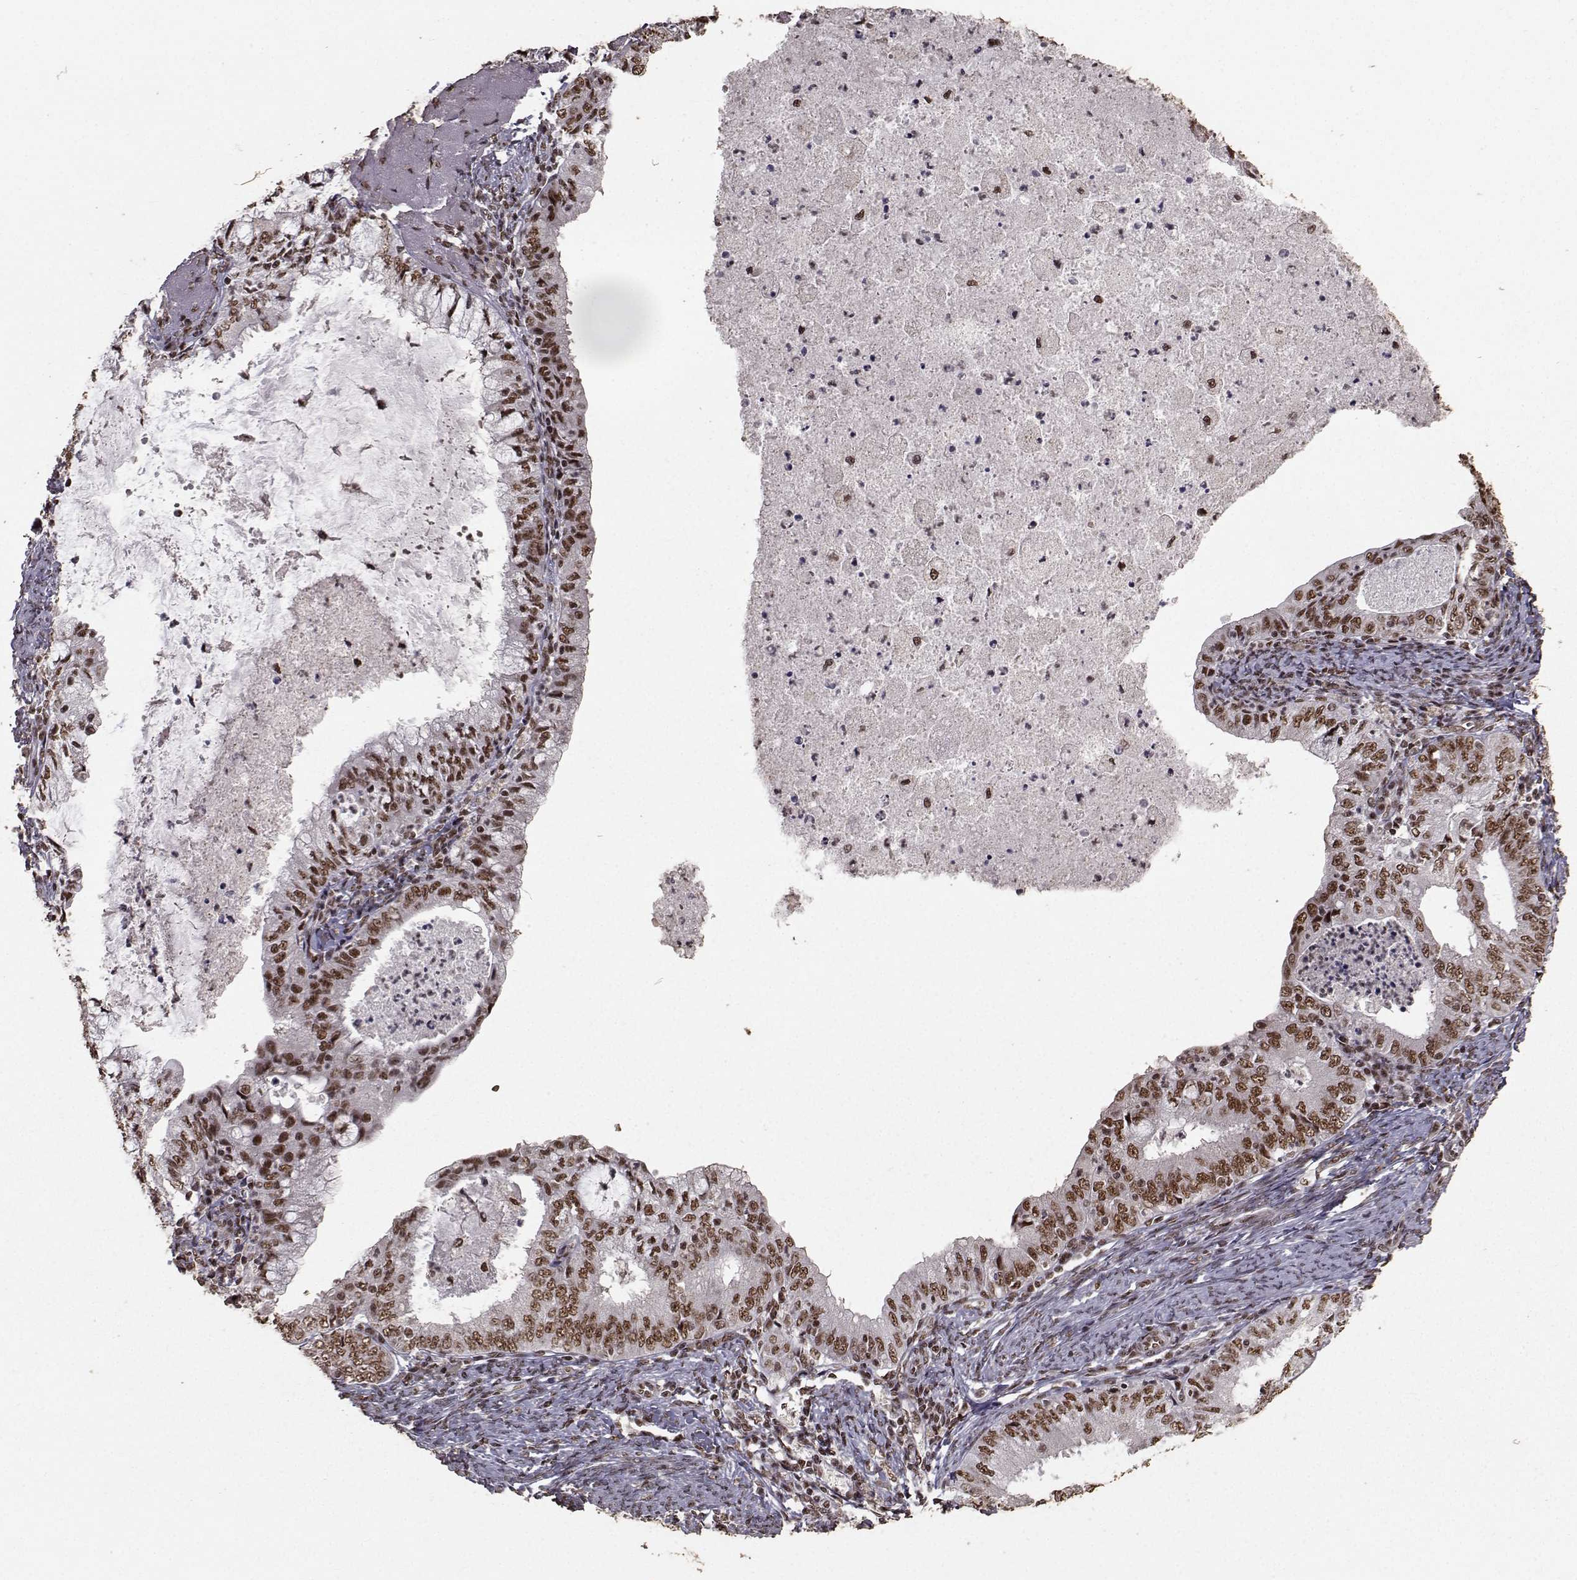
{"staining": {"intensity": "strong", "quantity": ">75%", "location": "nuclear"}, "tissue": "endometrial cancer", "cell_type": "Tumor cells", "image_type": "cancer", "snomed": [{"axis": "morphology", "description": "Adenocarcinoma, NOS"}, {"axis": "topography", "description": "Endometrium"}], "caption": "Immunohistochemistry (IHC) of endometrial adenocarcinoma displays high levels of strong nuclear expression in approximately >75% of tumor cells.", "gene": "SF1", "patient": {"sex": "female", "age": 57}}